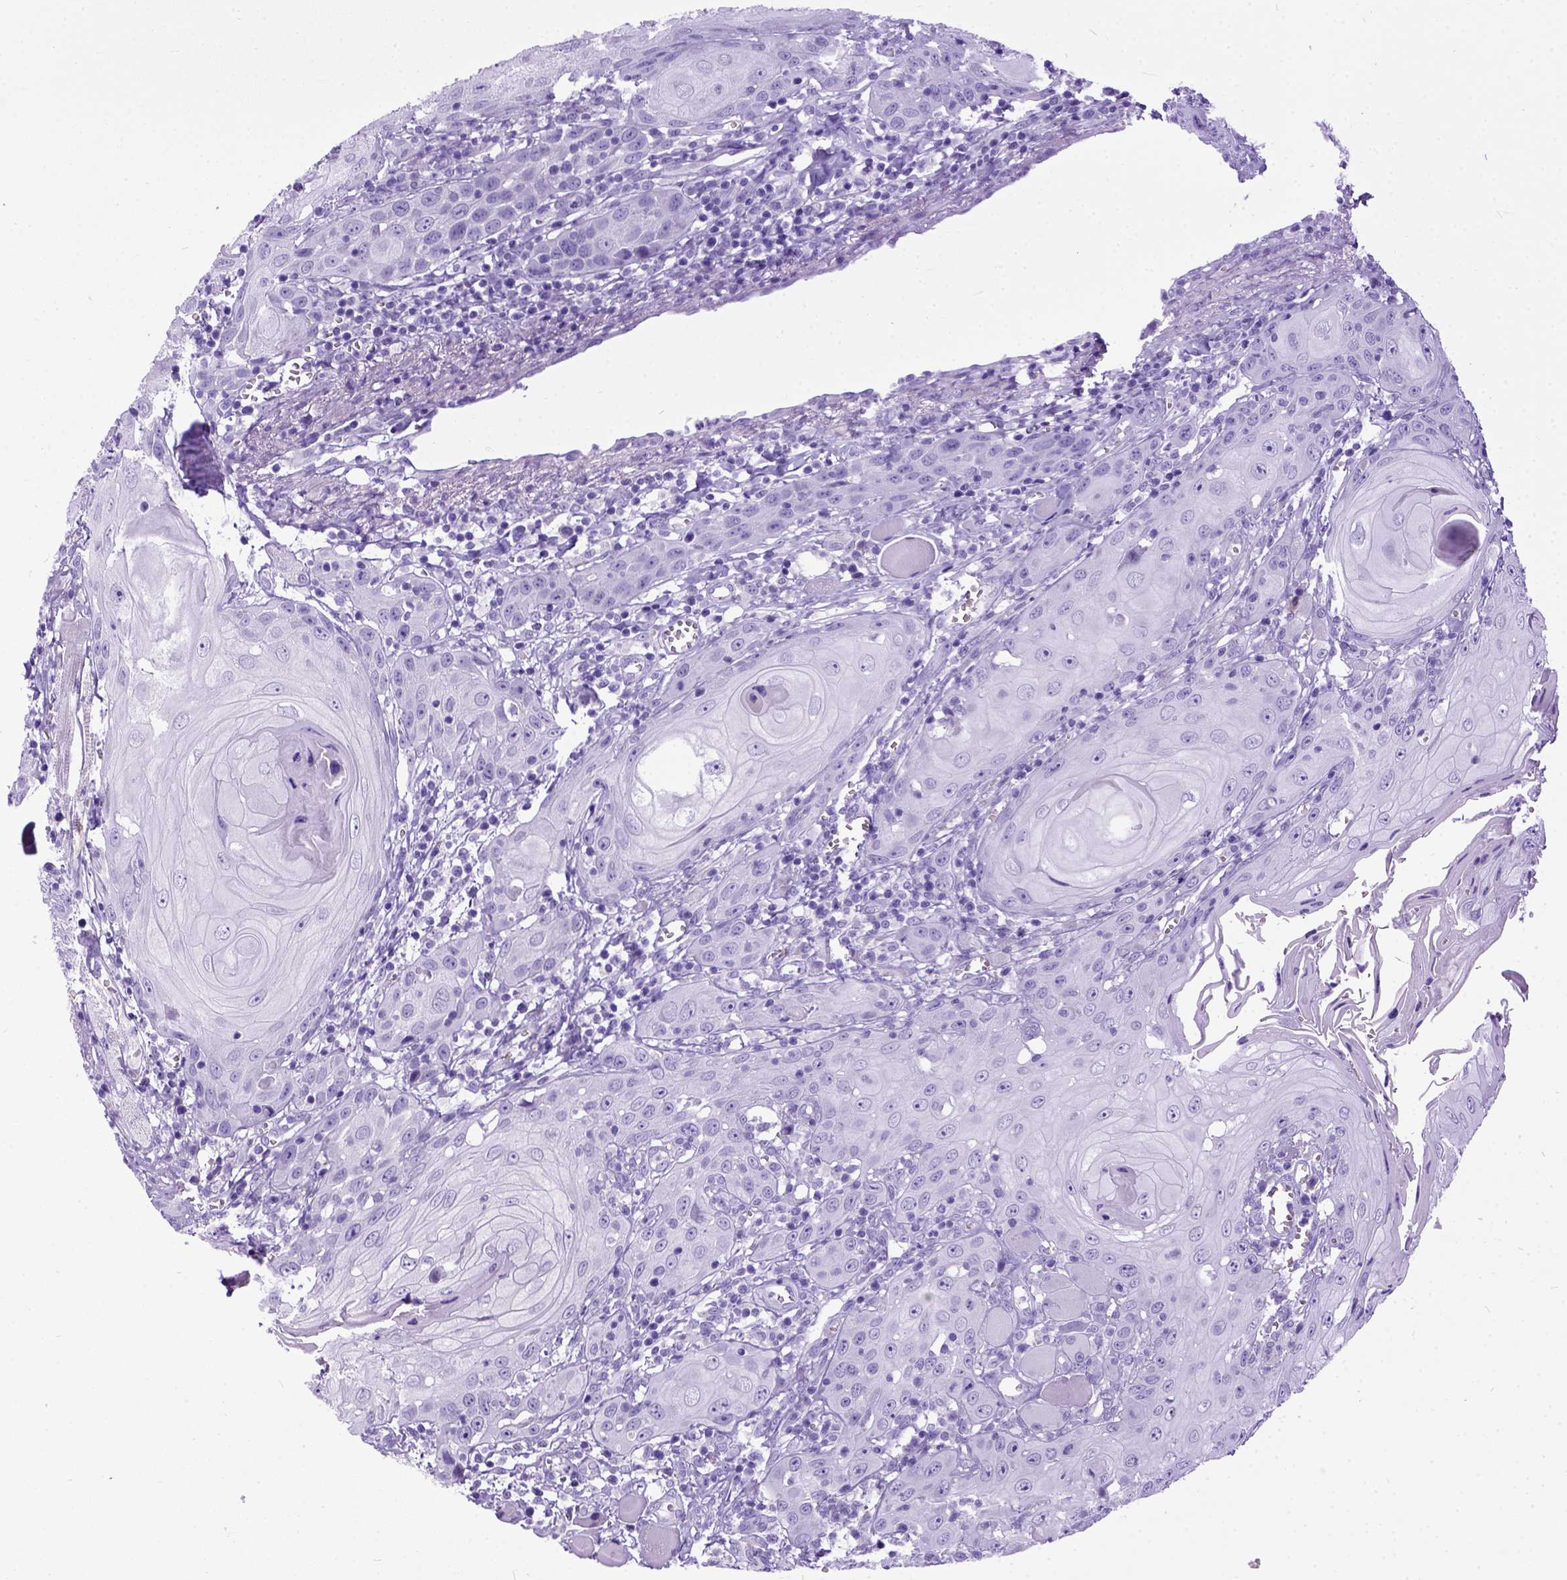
{"staining": {"intensity": "negative", "quantity": "none", "location": "none"}, "tissue": "head and neck cancer", "cell_type": "Tumor cells", "image_type": "cancer", "snomed": [{"axis": "morphology", "description": "Squamous cell carcinoma, NOS"}, {"axis": "topography", "description": "Head-Neck"}], "caption": "The photomicrograph exhibits no staining of tumor cells in head and neck cancer.", "gene": "IGF2", "patient": {"sex": "female", "age": 80}}